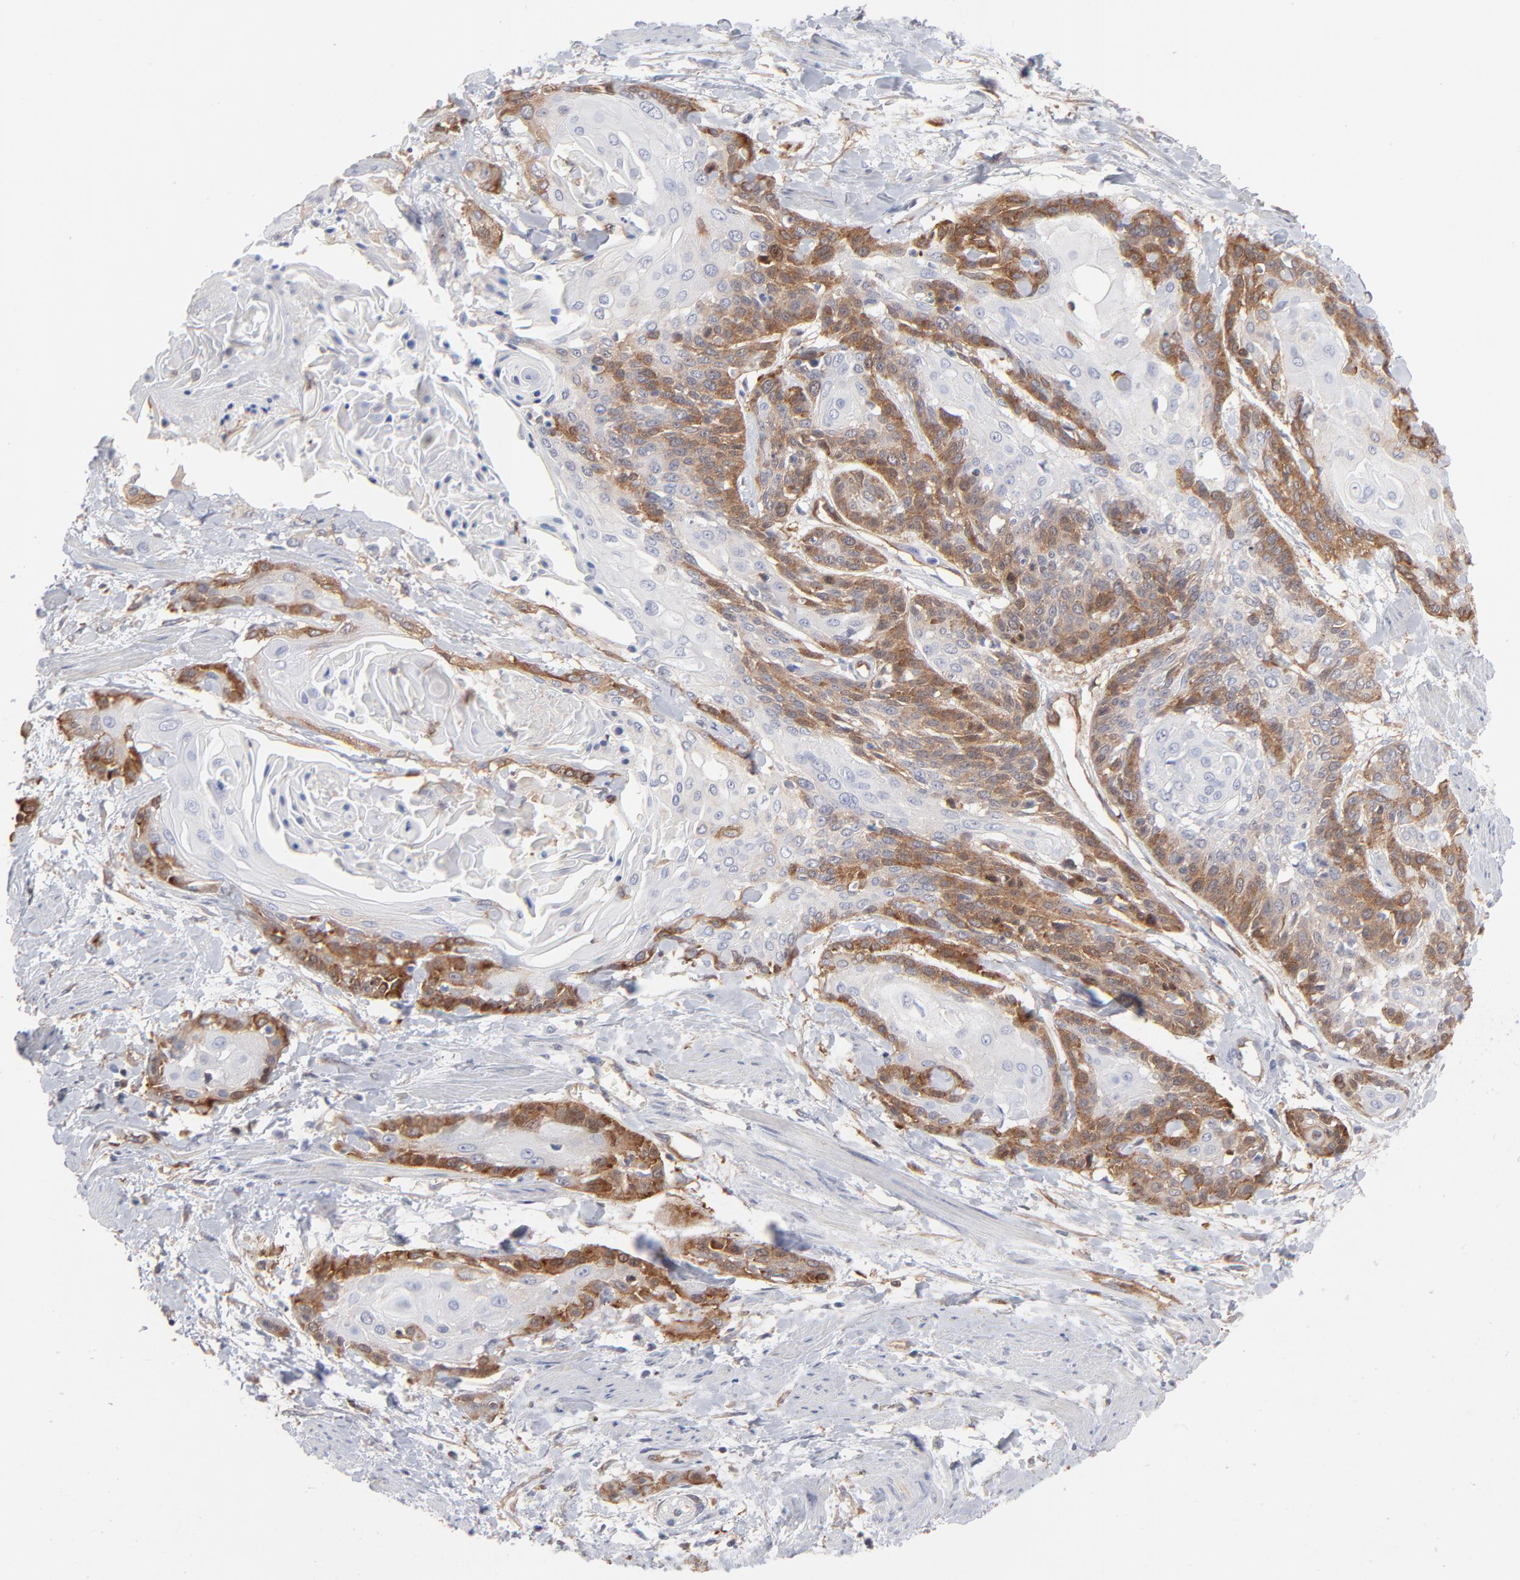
{"staining": {"intensity": "moderate", "quantity": "25%-75%", "location": "cytoplasmic/membranous"}, "tissue": "cervical cancer", "cell_type": "Tumor cells", "image_type": "cancer", "snomed": [{"axis": "morphology", "description": "Squamous cell carcinoma, NOS"}, {"axis": "topography", "description": "Cervix"}], "caption": "A brown stain shows moderate cytoplasmic/membranous expression of a protein in cervical cancer (squamous cell carcinoma) tumor cells.", "gene": "PXN", "patient": {"sex": "female", "age": 57}}